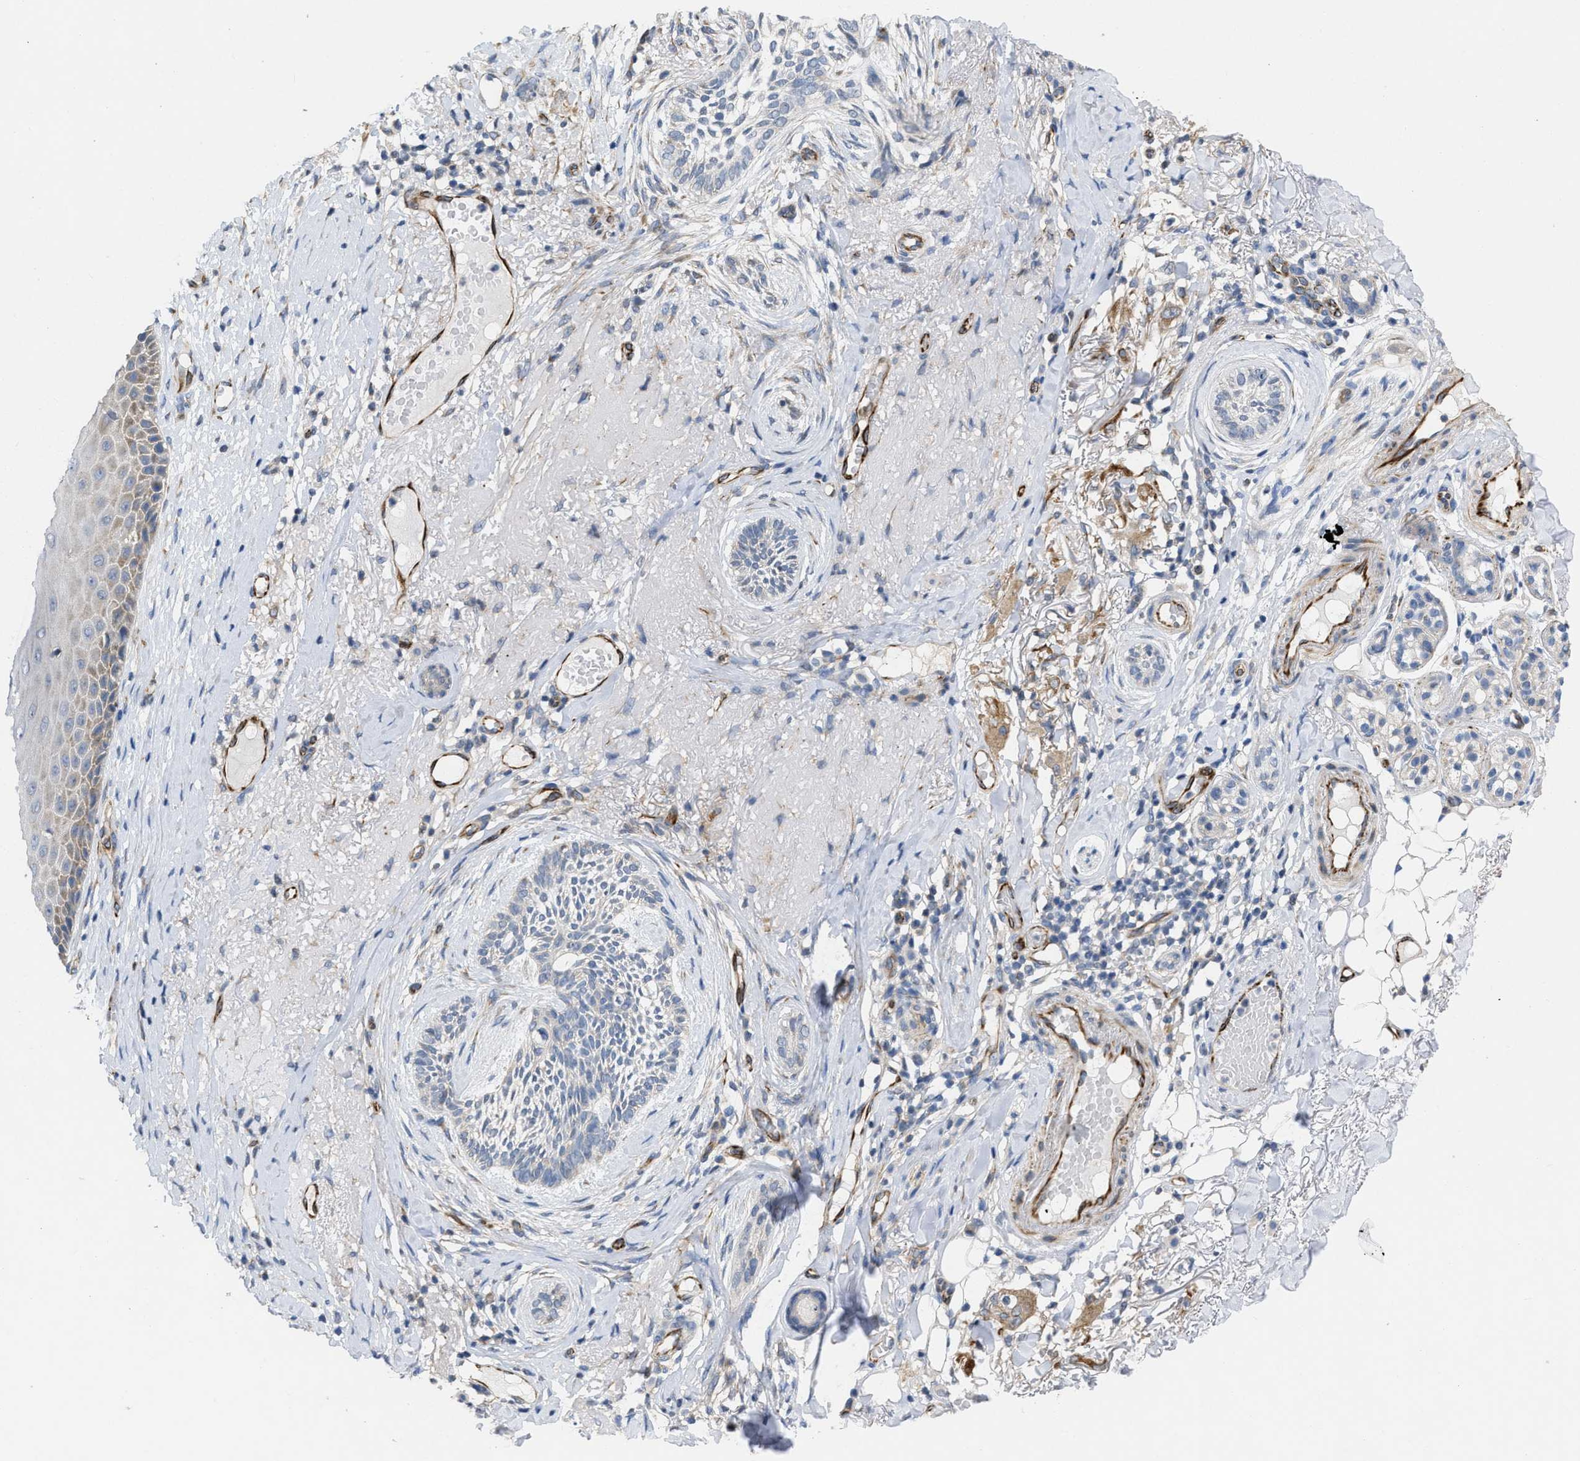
{"staining": {"intensity": "negative", "quantity": "none", "location": "none"}, "tissue": "skin cancer", "cell_type": "Tumor cells", "image_type": "cancer", "snomed": [{"axis": "morphology", "description": "Basal cell carcinoma"}, {"axis": "topography", "description": "Skin"}], "caption": "There is no significant staining in tumor cells of basal cell carcinoma (skin). Nuclei are stained in blue.", "gene": "TMEM131", "patient": {"sex": "female", "age": 88}}